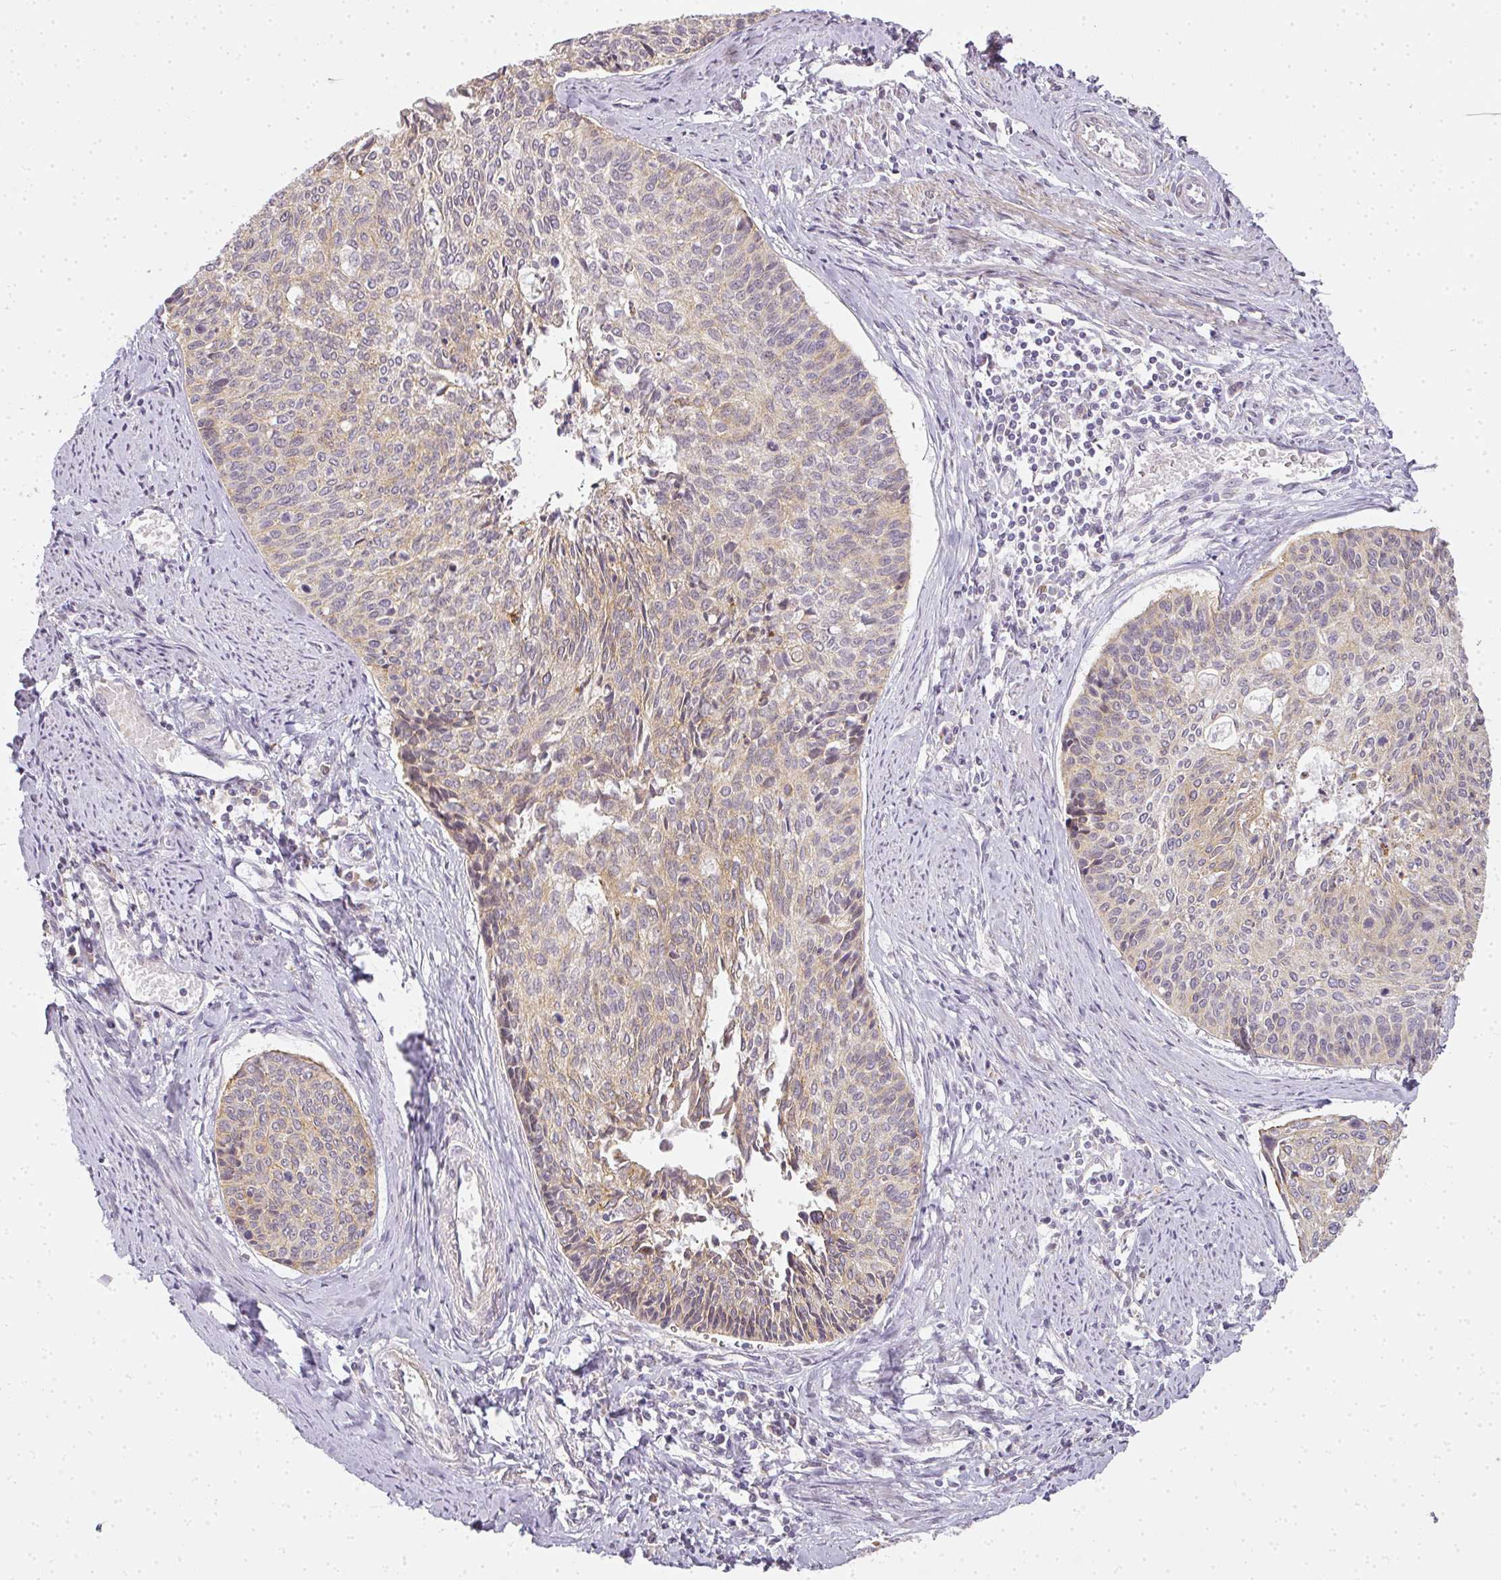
{"staining": {"intensity": "weak", "quantity": "25%-75%", "location": "cytoplasmic/membranous"}, "tissue": "cervical cancer", "cell_type": "Tumor cells", "image_type": "cancer", "snomed": [{"axis": "morphology", "description": "Squamous cell carcinoma, NOS"}, {"axis": "topography", "description": "Cervix"}], "caption": "Squamous cell carcinoma (cervical) stained with DAB immunohistochemistry (IHC) displays low levels of weak cytoplasmic/membranous staining in approximately 25%-75% of tumor cells.", "gene": "MED19", "patient": {"sex": "female", "age": 55}}